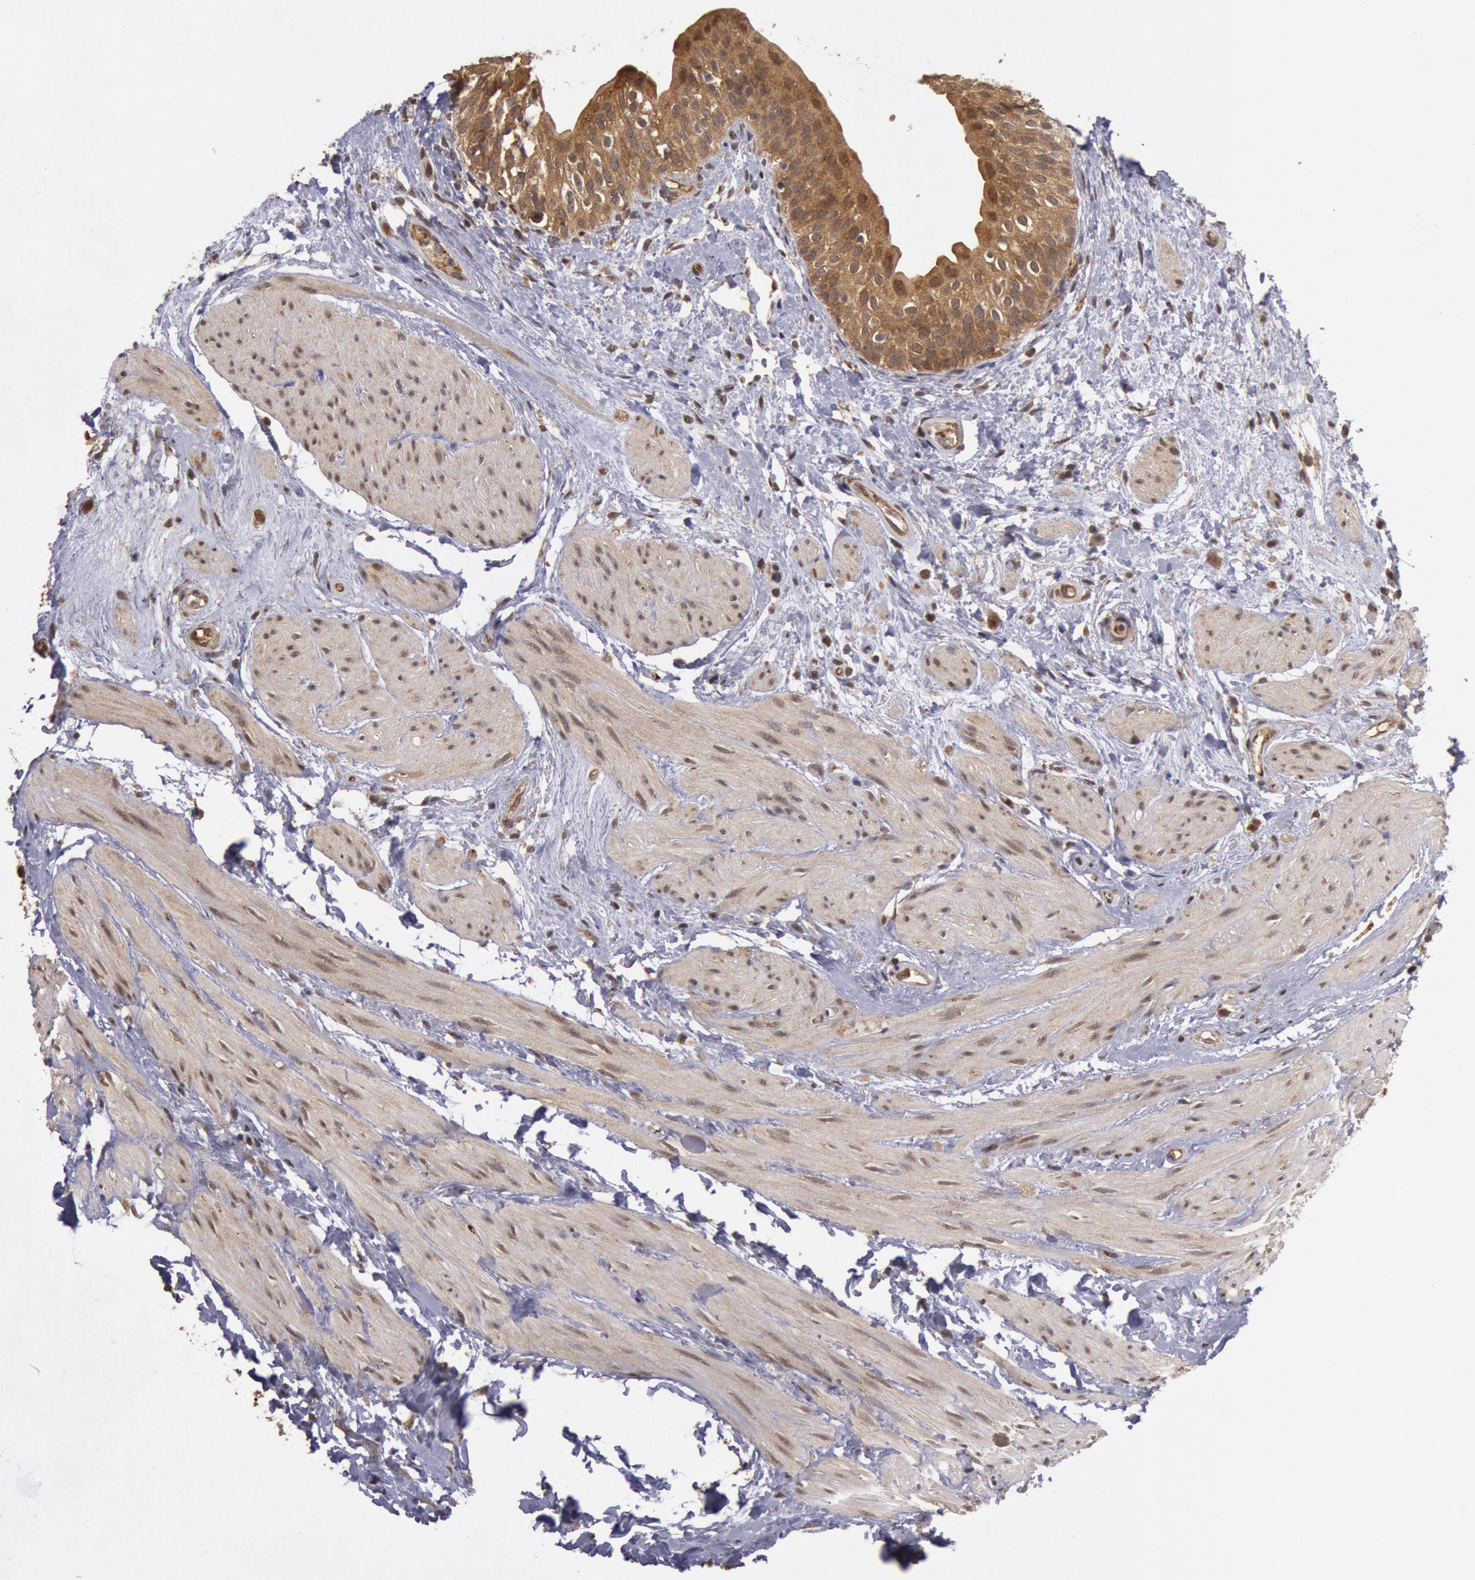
{"staining": {"intensity": "moderate", "quantity": ">75%", "location": "cytoplasmic/membranous,nuclear"}, "tissue": "urinary bladder", "cell_type": "Urothelial cells", "image_type": "normal", "snomed": [{"axis": "morphology", "description": "Normal tissue, NOS"}, {"axis": "topography", "description": "Urinary bladder"}], "caption": "Immunohistochemistry (IHC) micrograph of unremarkable urinary bladder: human urinary bladder stained using immunohistochemistry shows medium levels of moderate protein expression localized specifically in the cytoplasmic/membranous,nuclear of urothelial cells, appearing as a cytoplasmic/membranous,nuclear brown color.", "gene": "USP14", "patient": {"sex": "female", "age": 55}}